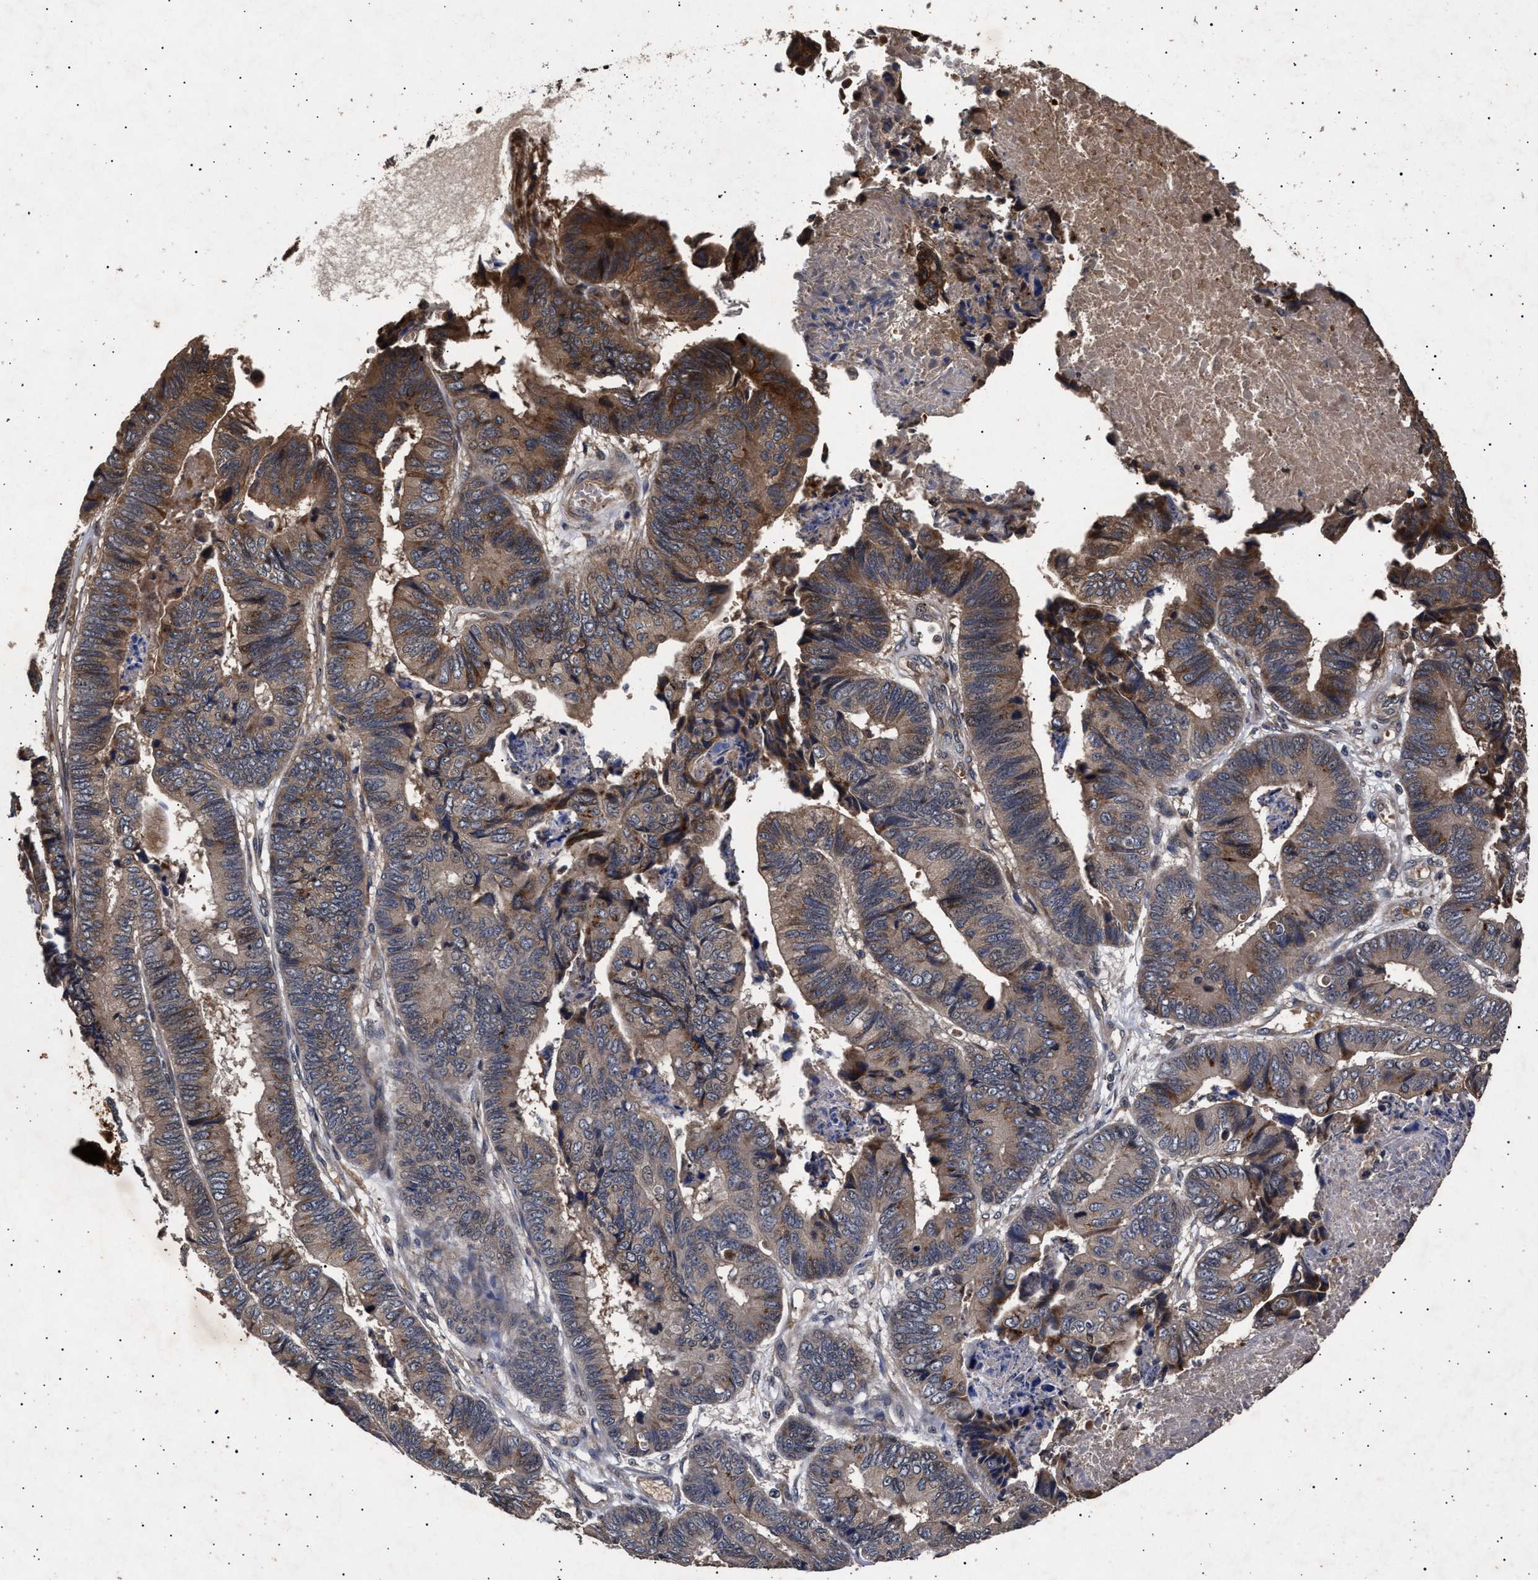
{"staining": {"intensity": "moderate", "quantity": "25%-75%", "location": "cytoplasmic/membranous"}, "tissue": "stomach cancer", "cell_type": "Tumor cells", "image_type": "cancer", "snomed": [{"axis": "morphology", "description": "Adenocarcinoma, NOS"}, {"axis": "topography", "description": "Stomach, lower"}], "caption": "IHC (DAB (3,3'-diaminobenzidine)) staining of human stomach adenocarcinoma displays moderate cytoplasmic/membranous protein positivity in approximately 25%-75% of tumor cells.", "gene": "ITGB5", "patient": {"sex": "male", "age": 77}}